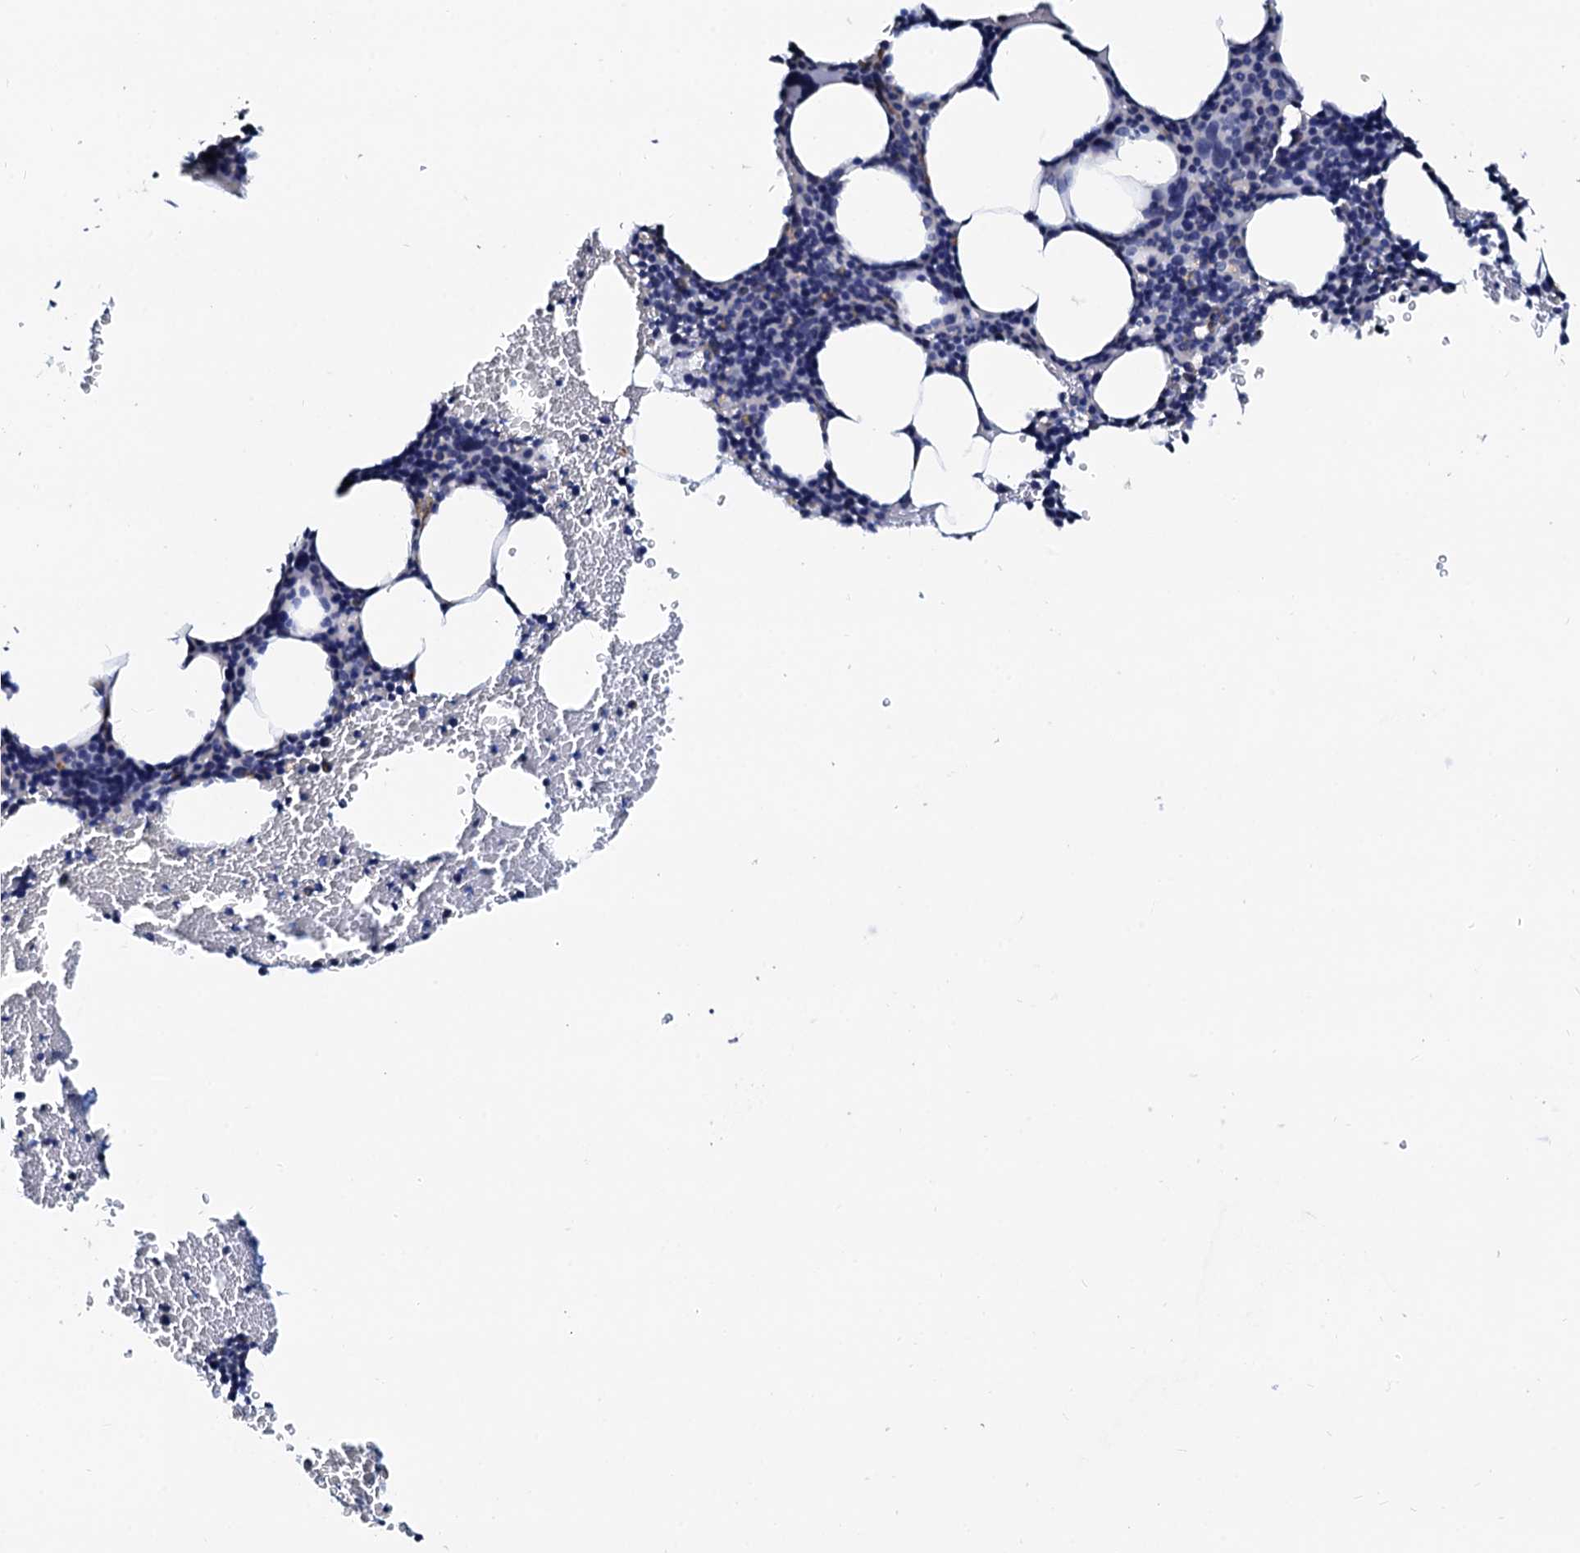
{"staining": {"intensity": "negative", "quantity": "none", "location": "none"}, "tissue": "bone marrow", "cell_type": "Hematopoietic cells", "image_type": "normal", "snomed": [{"axis": "morphology", "description": "Normal tissue, NOS"}, {"axis": "topography", "description": "Bone marrow"}], "caption": "A high-resolution micrograph shows immunohistochemistry (IHC) staining of unremarkable bone marrow, which demonstrates no significant positivity in hematopoietic cells. (DAB (3,3'-diaminobenzidine) immunohistochemistry (IHC), high magnification).", "gene": "SPATA19", "patient": {"sex": "female", "age": 77}}